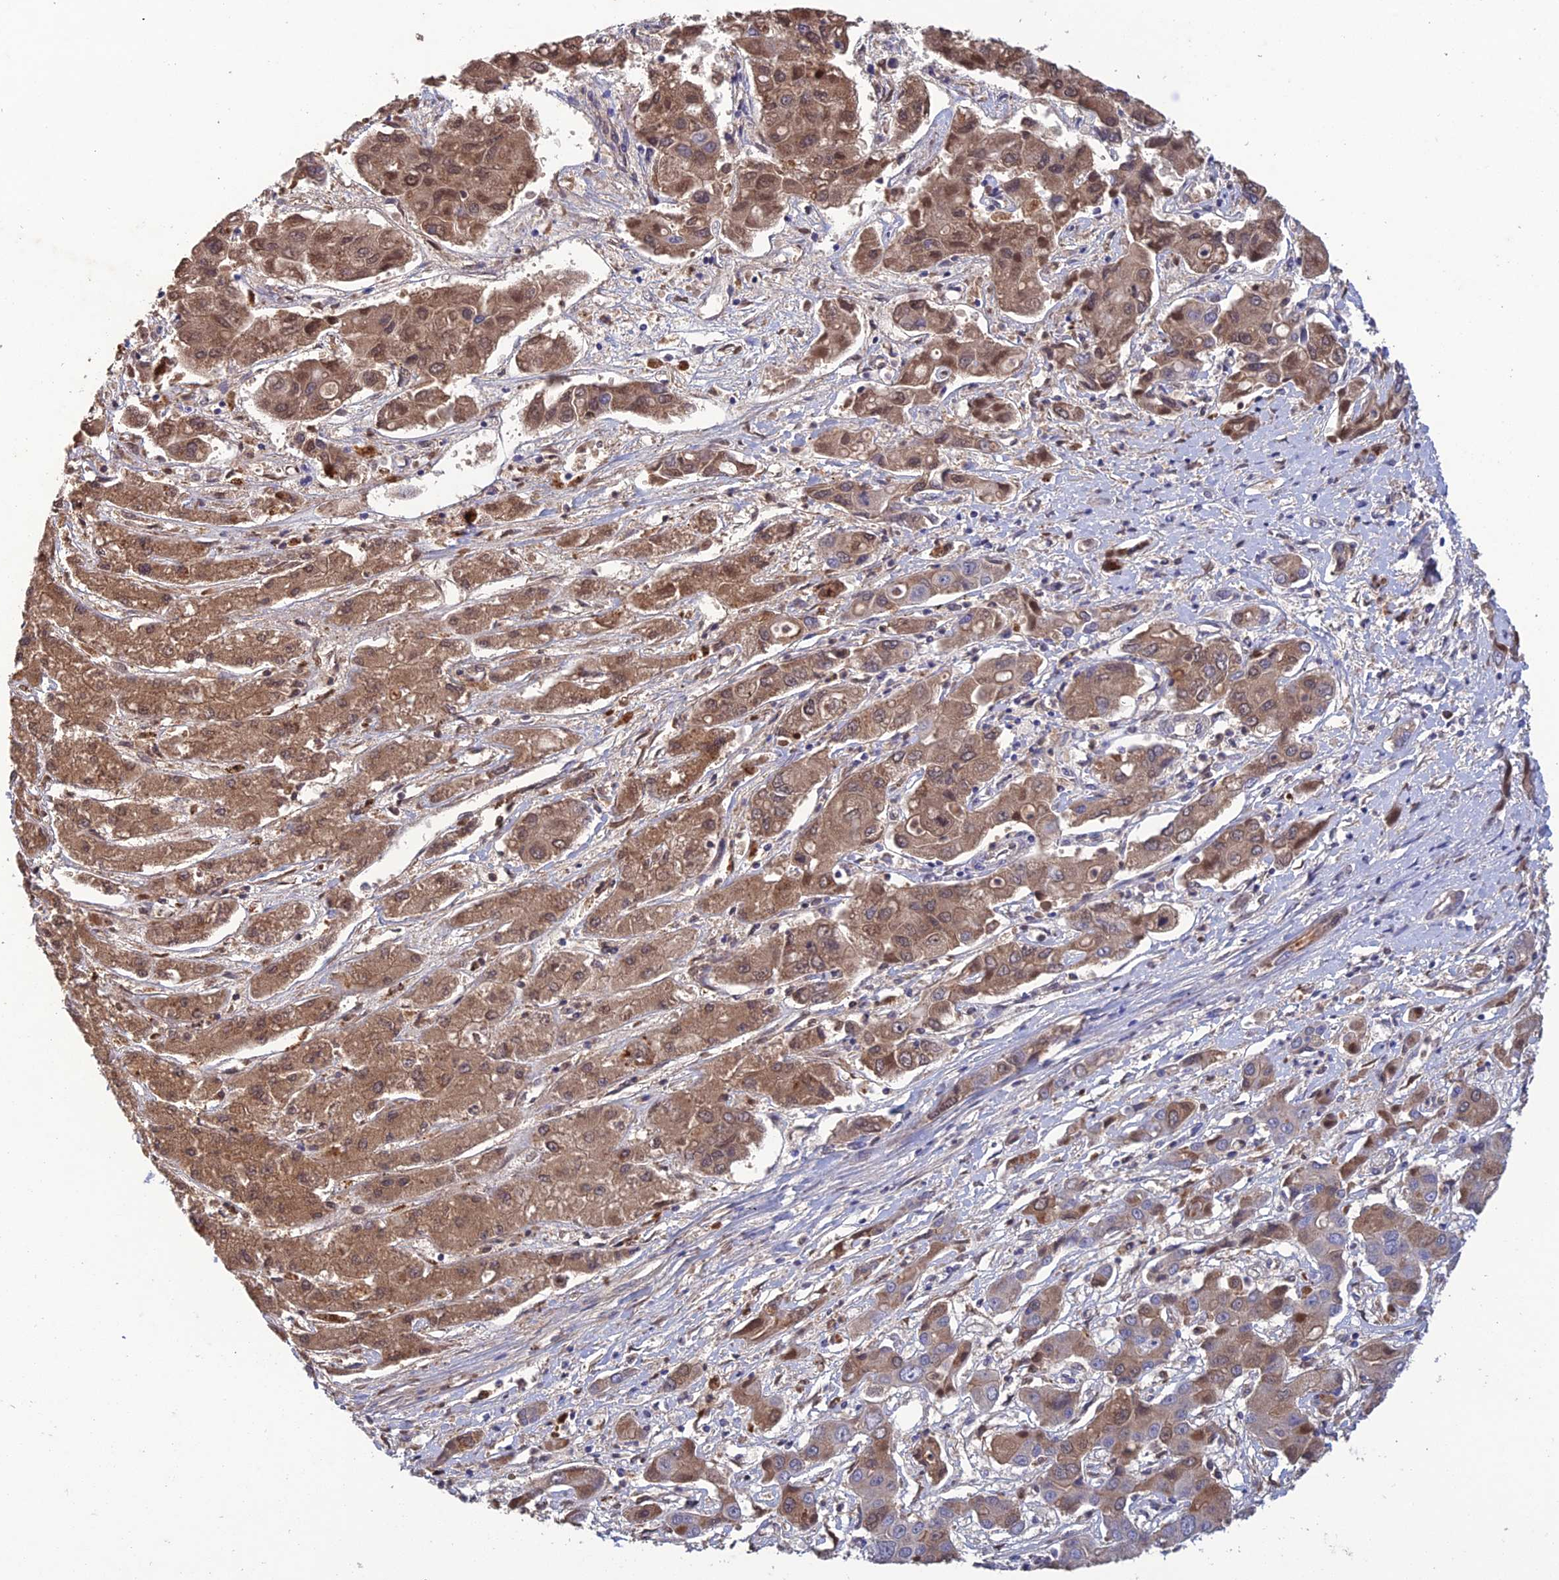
{"staining": {"intensity": "moderate", "quantity": "25%-75%", "location": "cytoplasmic/membranous"}, "tissue": "liver cancer", "cell_type": "Tumor cells", "image_type": "cancer", "snomed": [{"axis": "morphology", "description": "Cholangiocarcinoma"}, {"axis": "topography", "description": "Liver"}], "caption": "Cholangiocarcinoma (liver) stained for a protein (brown) demonstrates moderate cytoplasmic/membranous positive staining in about 25%-75% of tumor cells.", "gene": "SLC39A13", "patient": {"sex": "male", "age": 67}}